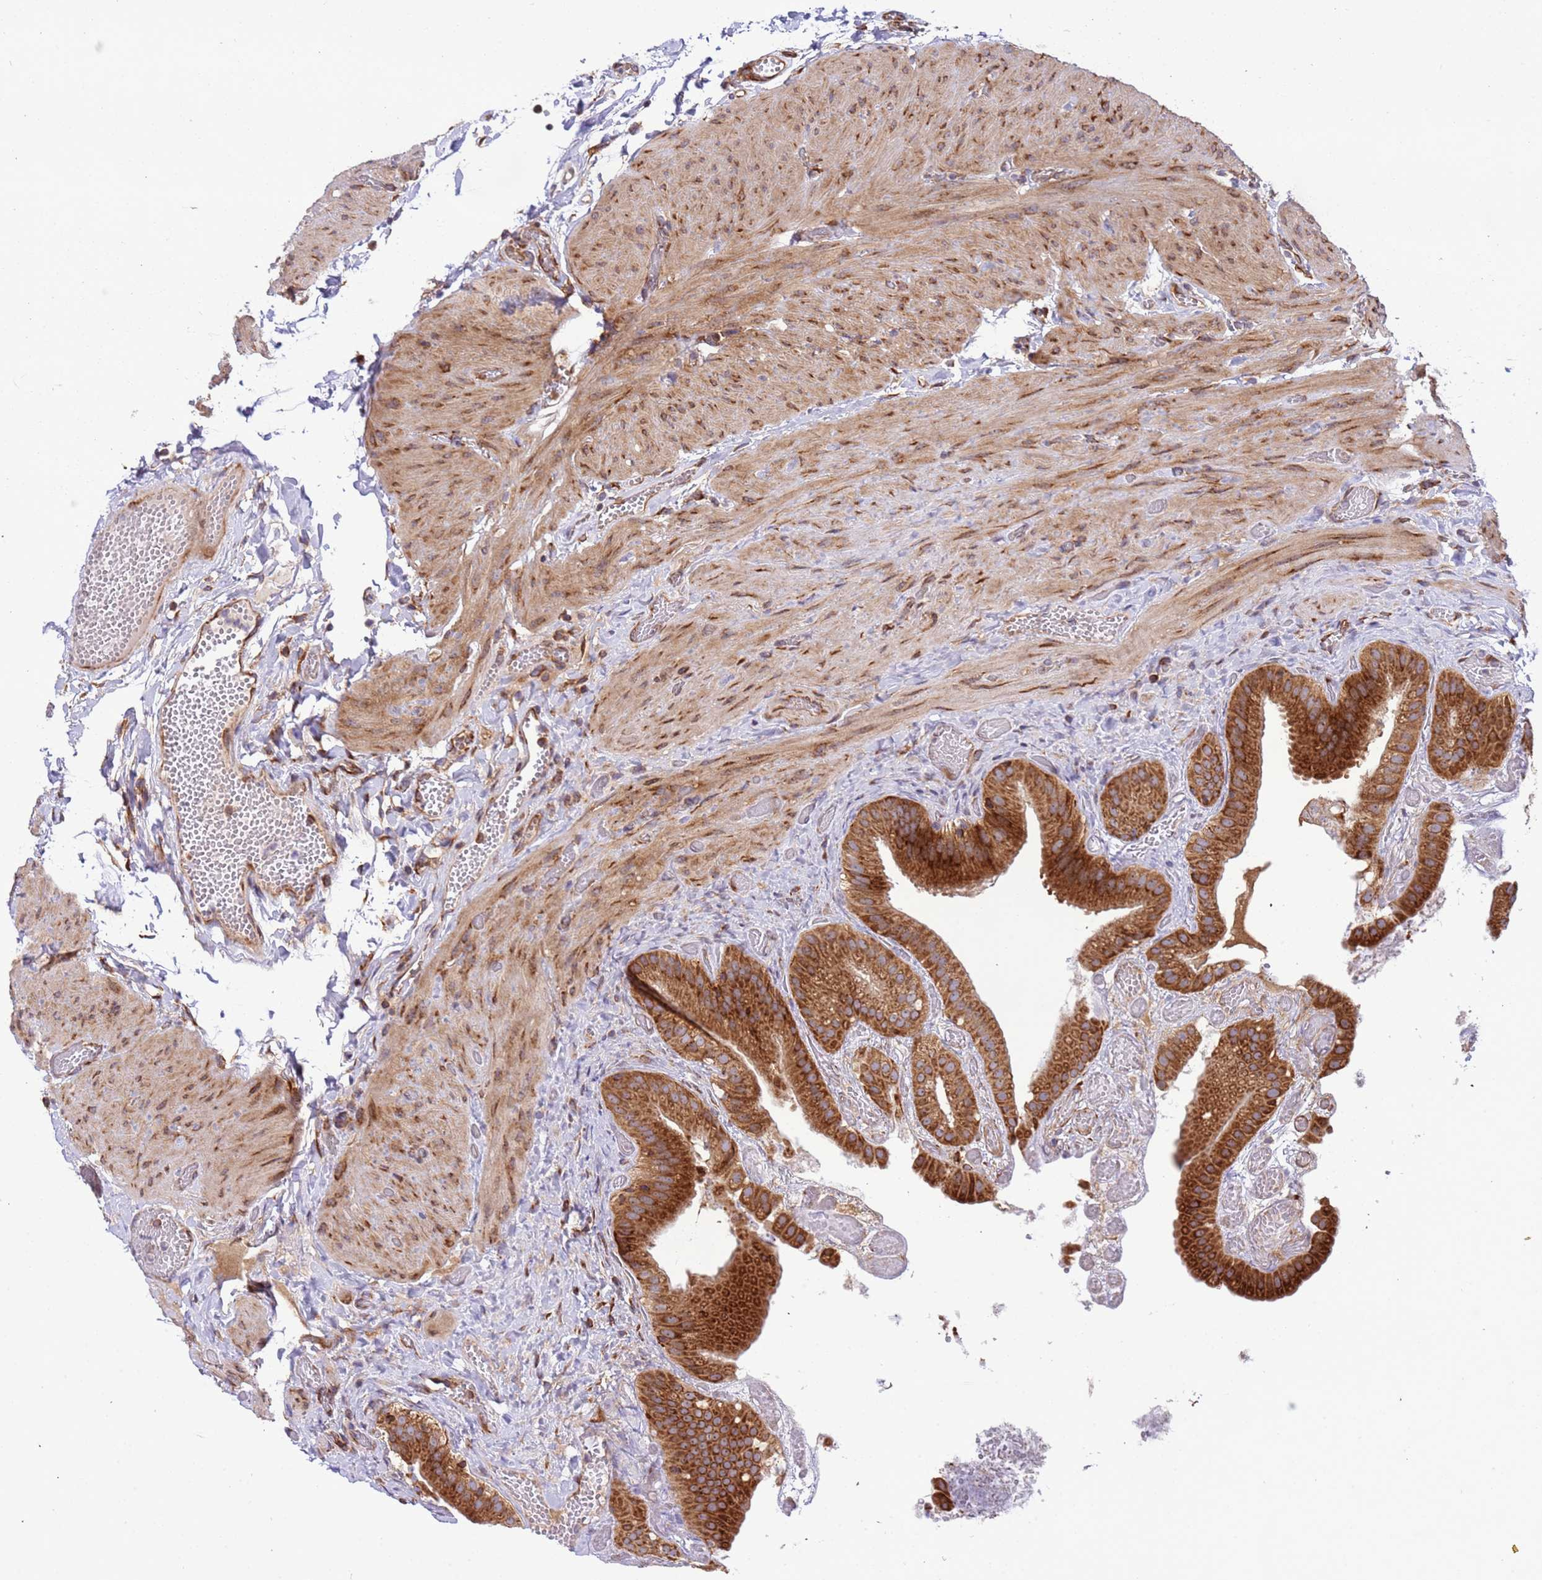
{"staining": {"intensity": "strong", "quantity": ">75%", "location": "cytoplasmic/membranous"}, "tissue": "gallbladder", "cell_type": "Glandular cells", "image_type": "normal", "snomed": [{"axis": "morphology", "description": "Normal tissue, NOS"}, {"axis": "topography", "description": "Gallbladder"}], "caption": "Immunohistochemistry (IHC) photomicrograph of unremarkable gallbladder: gallbladder stained using immunohistochemistry (IHC) reveals high levels of strong protein expression localized specifically in the cytoplasmic/membranous of glandular cells, appearing as a cytoplasmic/membranous brown color.", "gene": "RPL36", "patient": {"sex": "female", "age": 64}}